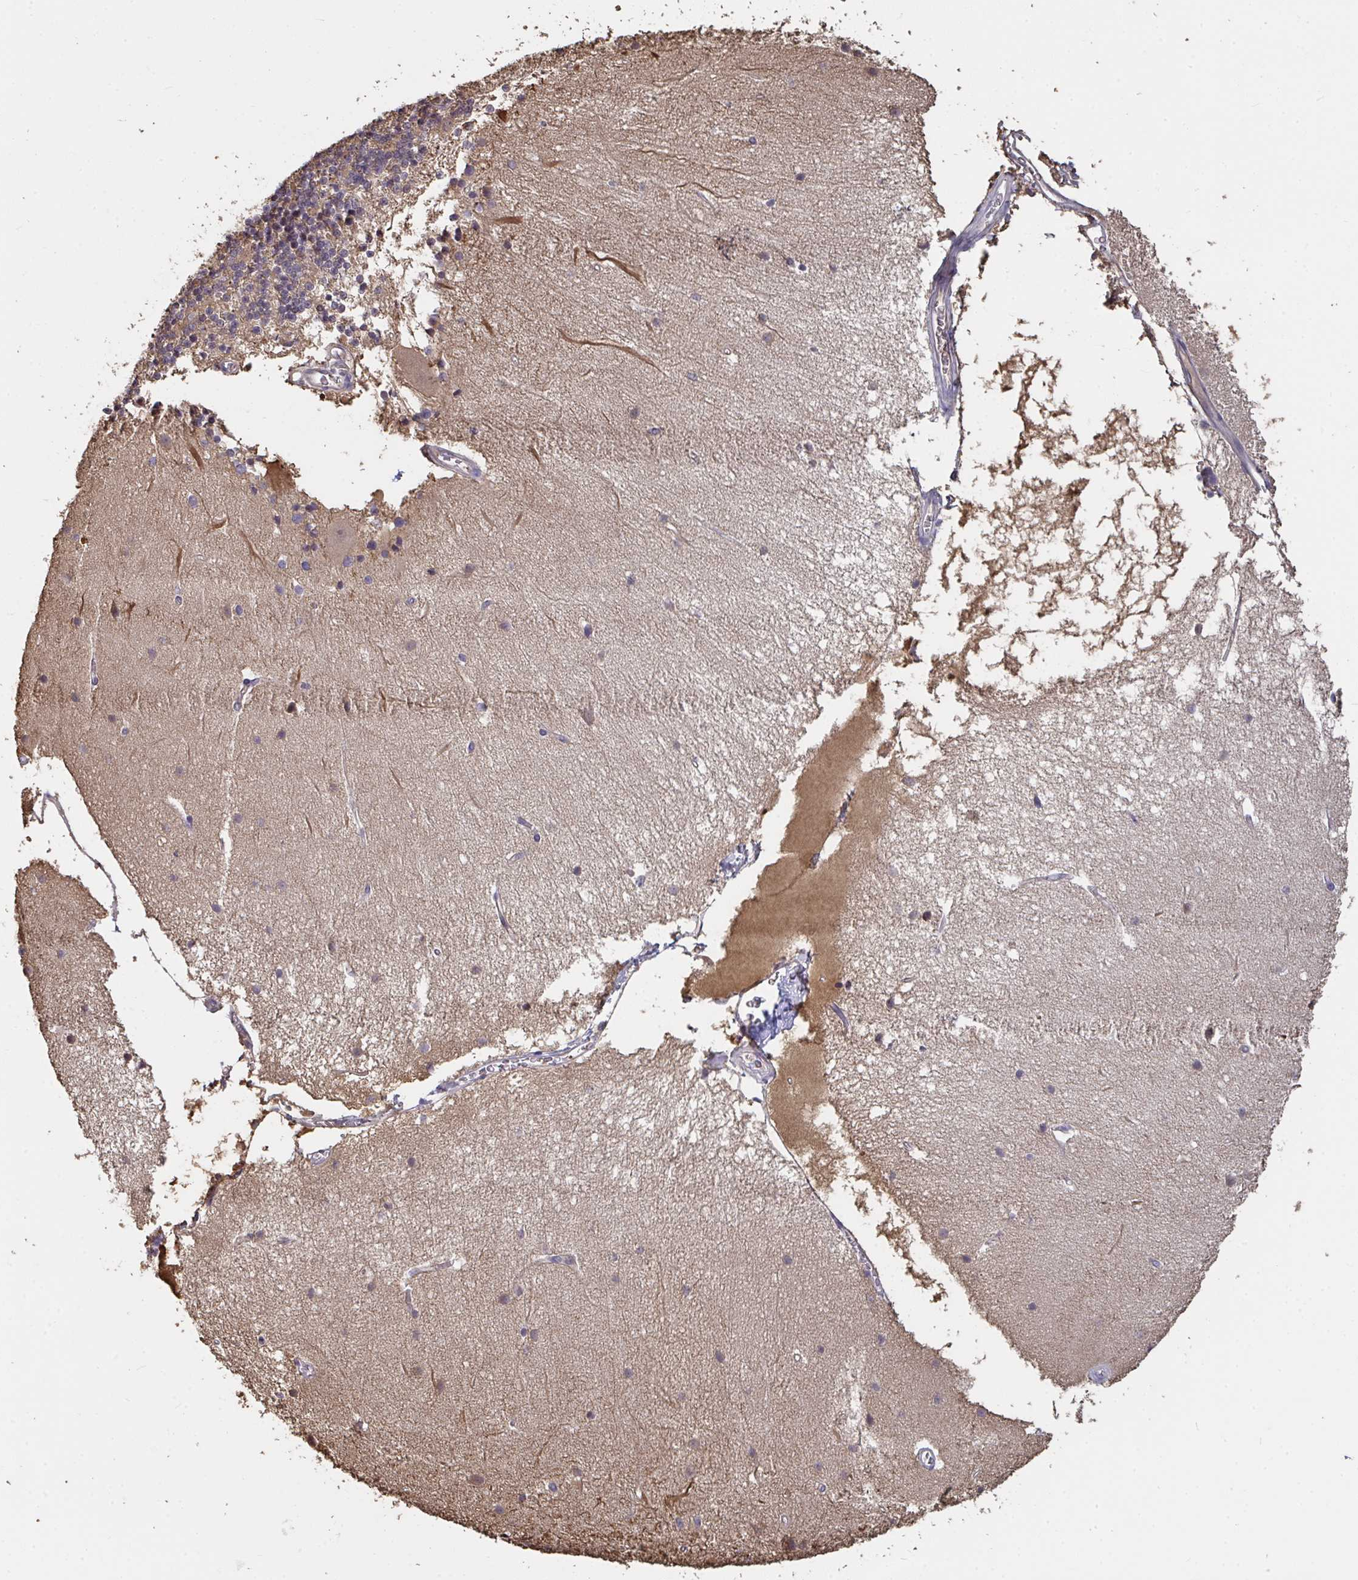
{"staining": {"intensity": "weak", "quantity": ">75%", "location": "cytoplasmic/membranous"}, "tissue": "cerebellum", "cell_type": "Cells in granular layer", "image_type": "normal", "snomed": [{"axis": "morphology", "description": "Normal tissue, NOS"}, {"axis": "topography", "description": "Cerebellum"}], "caption": "IHC staining of benign cerebellum, which demonstrates low levels of weak cytoplasmic/membranous staining in approximately >75% of cells in granular layer indicating weak cytoplasmic/membranous protein expression. The staining was performed using DAB (3,3'-diaminobenzidine) (brown) for protein detection and nuclei were counterstained in hematoxylin (blue).", "gene": "TTC9C", "patient": {"sex": "female", "age": 54}}